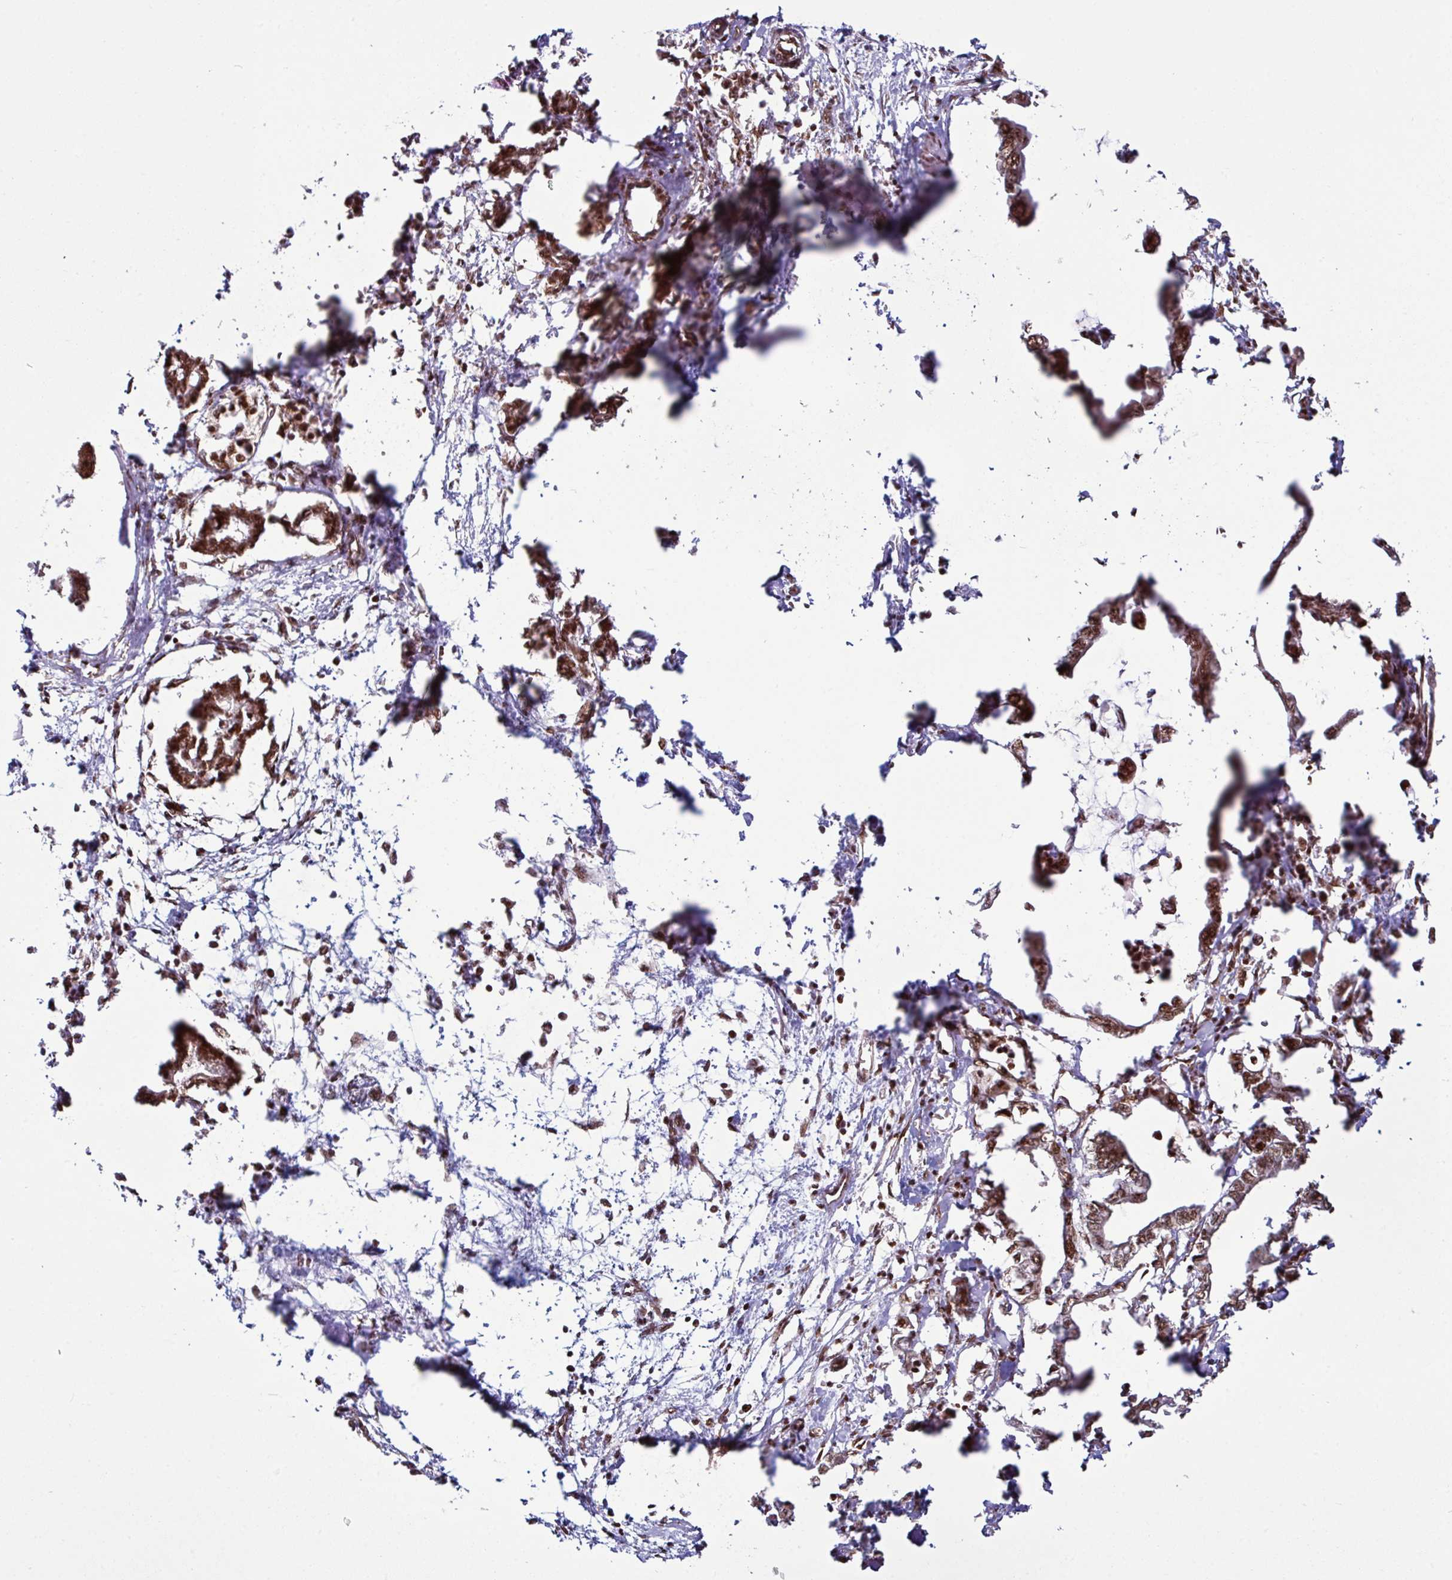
{"staining": {"intensity": "moderate", "quantity": ">75%", "location": "nuclear"}, "tissue": "pancreatic cancer", "cell_type": "Tumor cells", "image_type": "cancer", "snomed": [{"axis": "morphology", "description": "Adenocarcinoma, NOS"}, {"axis": "topography", "description": "Pancreas"}], "caption": "Human pancreatic cancer stained with a brown dye shows moderate nuclear positive expression in approximately >75% of tumor cells.", "gene": "MORF4L2", "patient": {"sex": "male", "age": 61}}